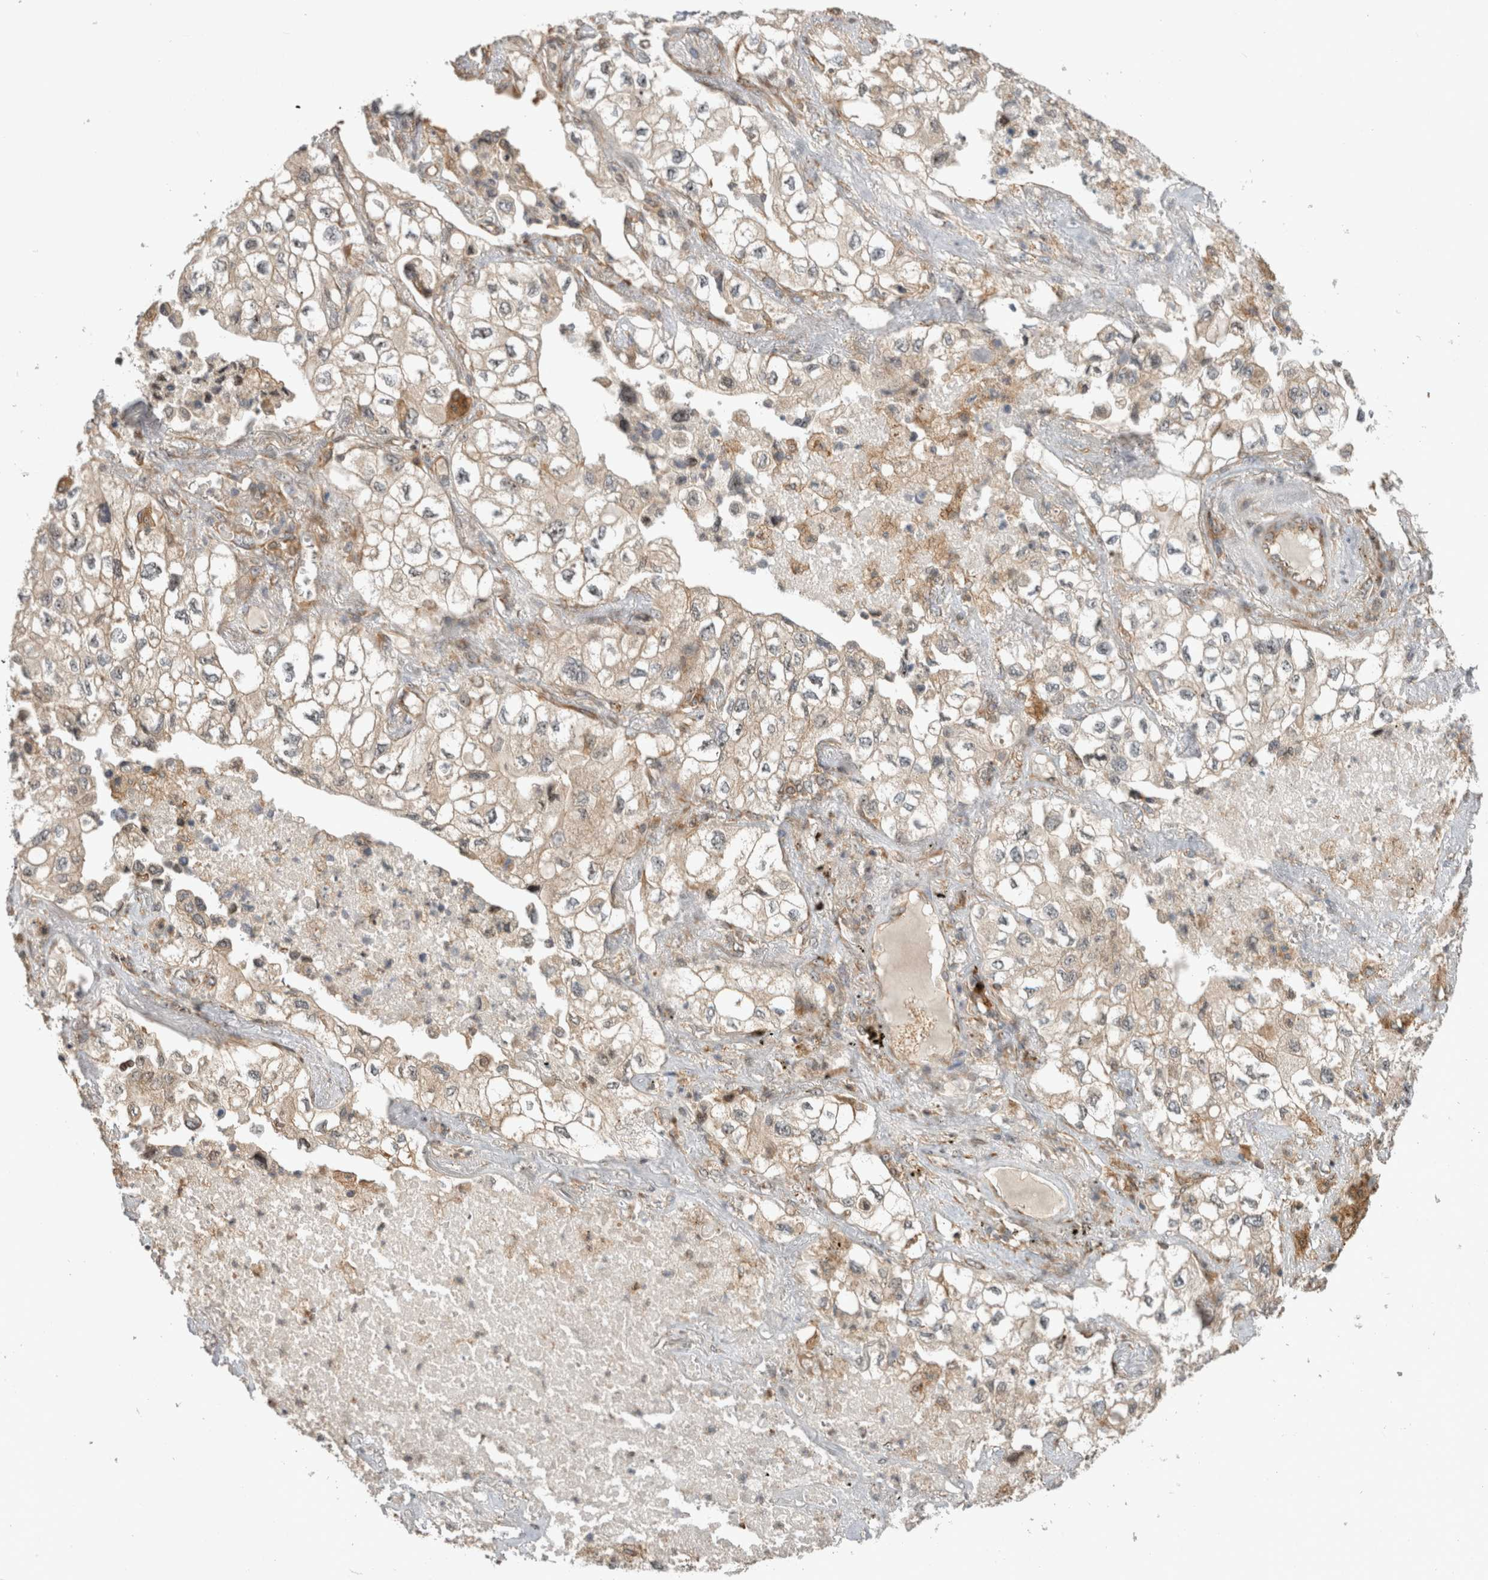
{"staining": {"intensity": "negative", "quantity": "none", "location": "none"}, "tissue": "lung cancer", "cell_type": "Tumor cells", "image_type": "cancer", "snomed": [{"axis": "morphology", "description": "Adenocarcinoma, NOS"}, {"axis": "topography", "description": "Lung"}], "caption": "Human lung adenocarcinoma stained for a protein using immunohistochemistry displays no expression in tumor cells.", "gene": "WASF2", "patient": {"sex": "male", "age": 63}}